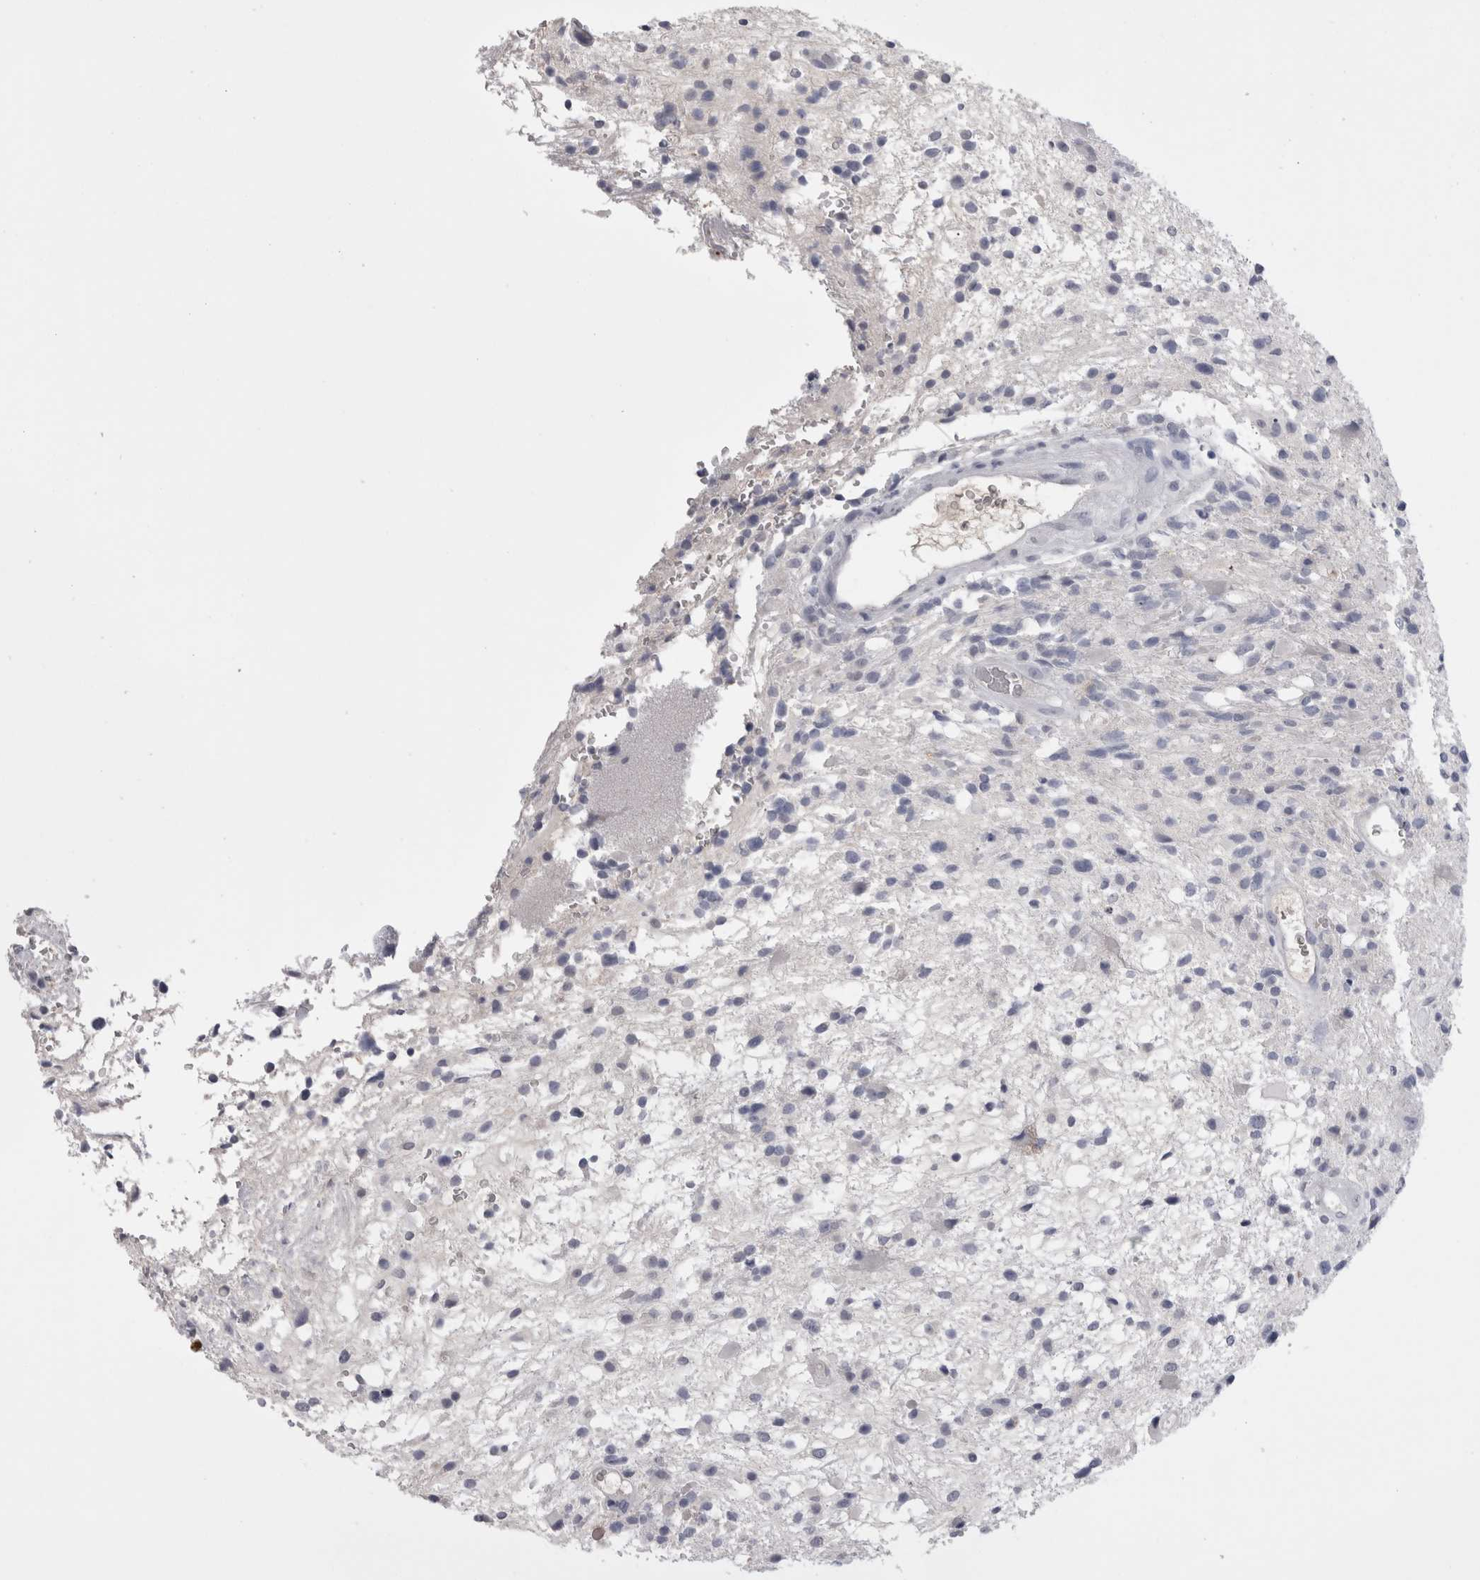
{"staining": {"intensity": "negative", "quantity": "none", "location": "none"}, "tissue": "glioma", "cell_type": "Tumor cells", "image_type": "cancer", "snomed": [{"axis": "morphology", "description": "Glioma, malignant, High grade"}, {"axis": "topography", "description": "Brain"}], "caption": "High magnification brightfield microscopy of glioma stained with DAB (brown) and counterstained with hematoxylin (blue): tumor cells show no significant expression. (IHC, brightfield microscopy, high magnification).", "gene": "CDHR5", "patient": {"sex": "male", "age": 33}}